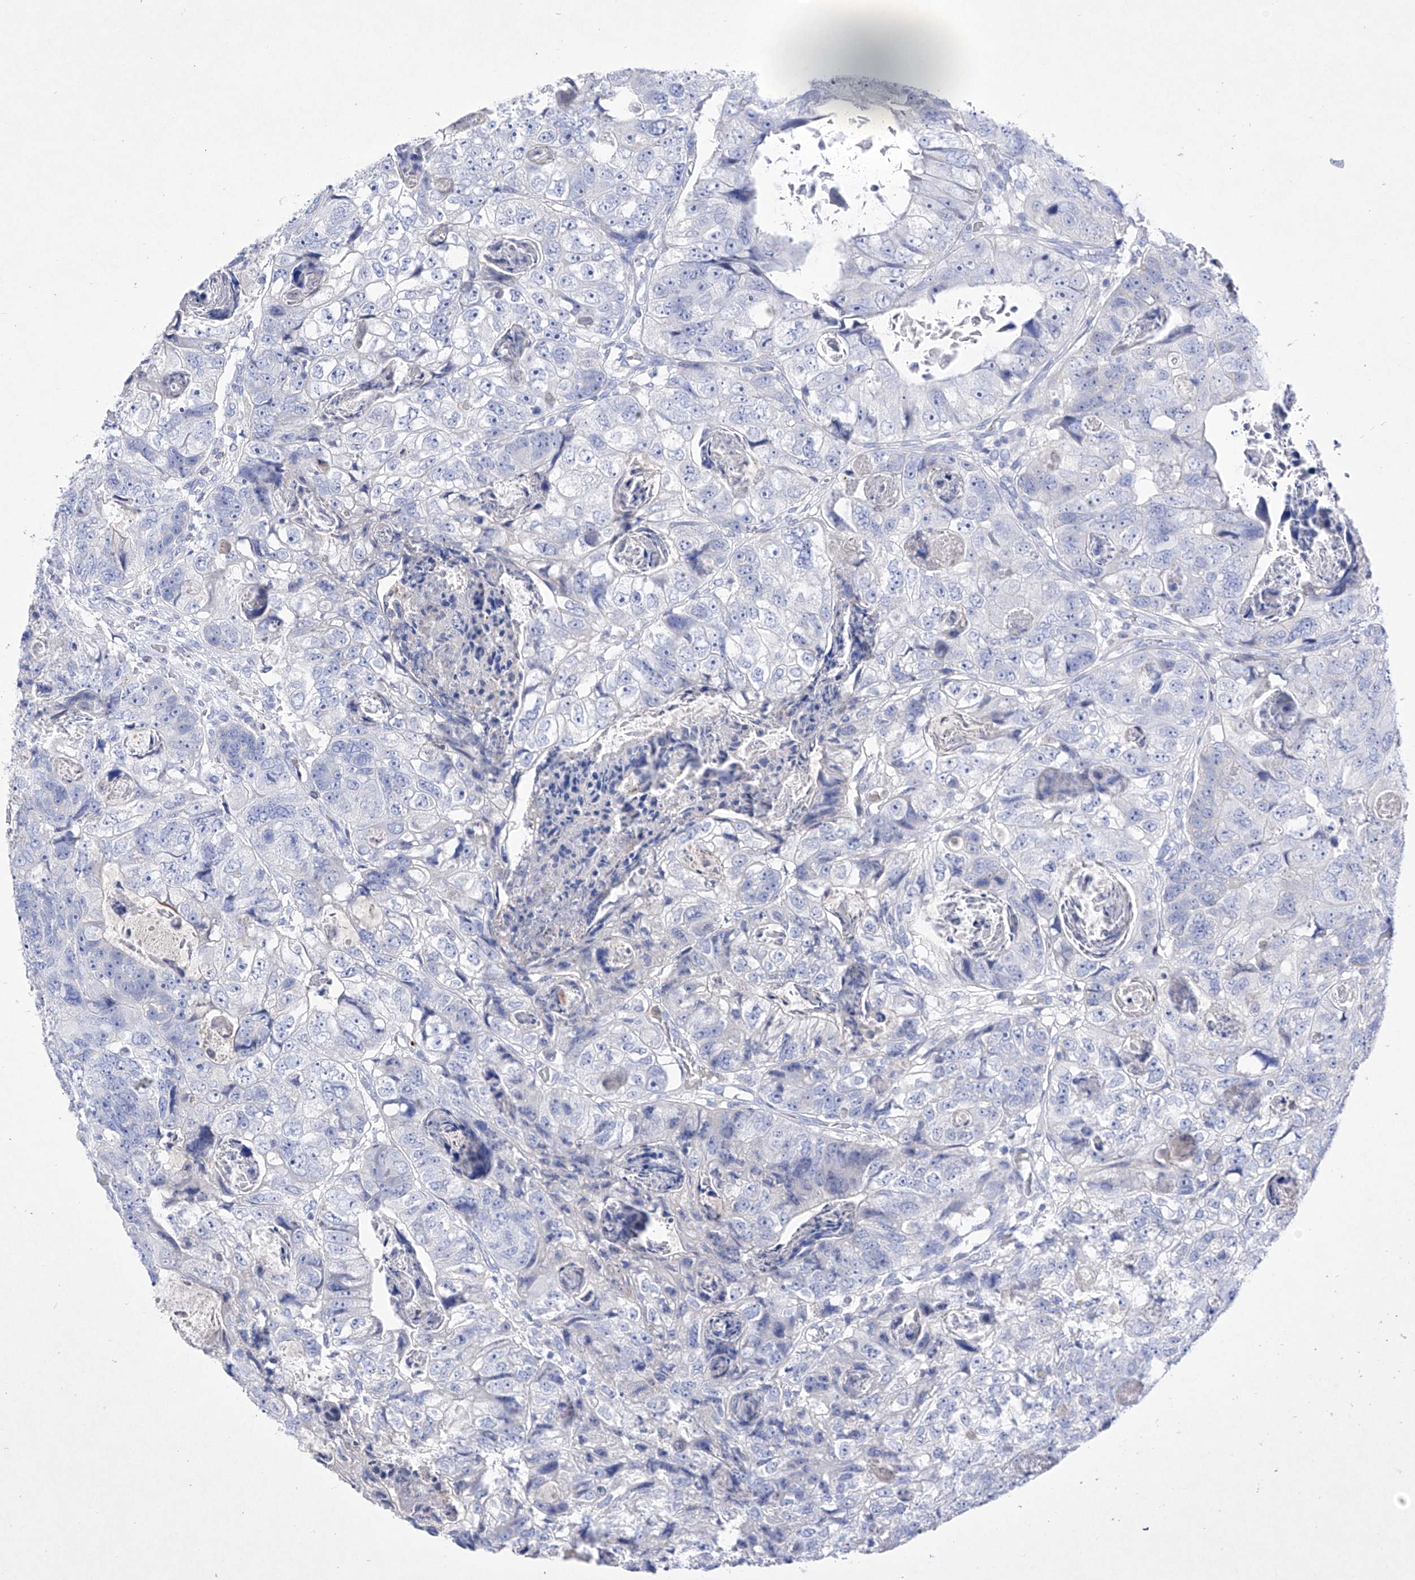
{"staining": {"intensity": "negative", "quantity": "none", "location": "none"}, "tissue": "colorectal cancer", "cell_type": "Tumor cells", "image_type": "cancer", "snomed": [{"axis": "morphology", "description": "Adenocarcinoma, NOS"}, {"axis": "topography", "description": "Rectum"}], "caption": "Immunohistochemistry photomicrograph of human colorectal cancer stained for a protein (brown), which shows no expression in tumor cells. (Immunohistochemistry, brightfield microscopy, high magnification).", "gene": "TM7SF2", "patient": {"sex": "male", "age": 59}}